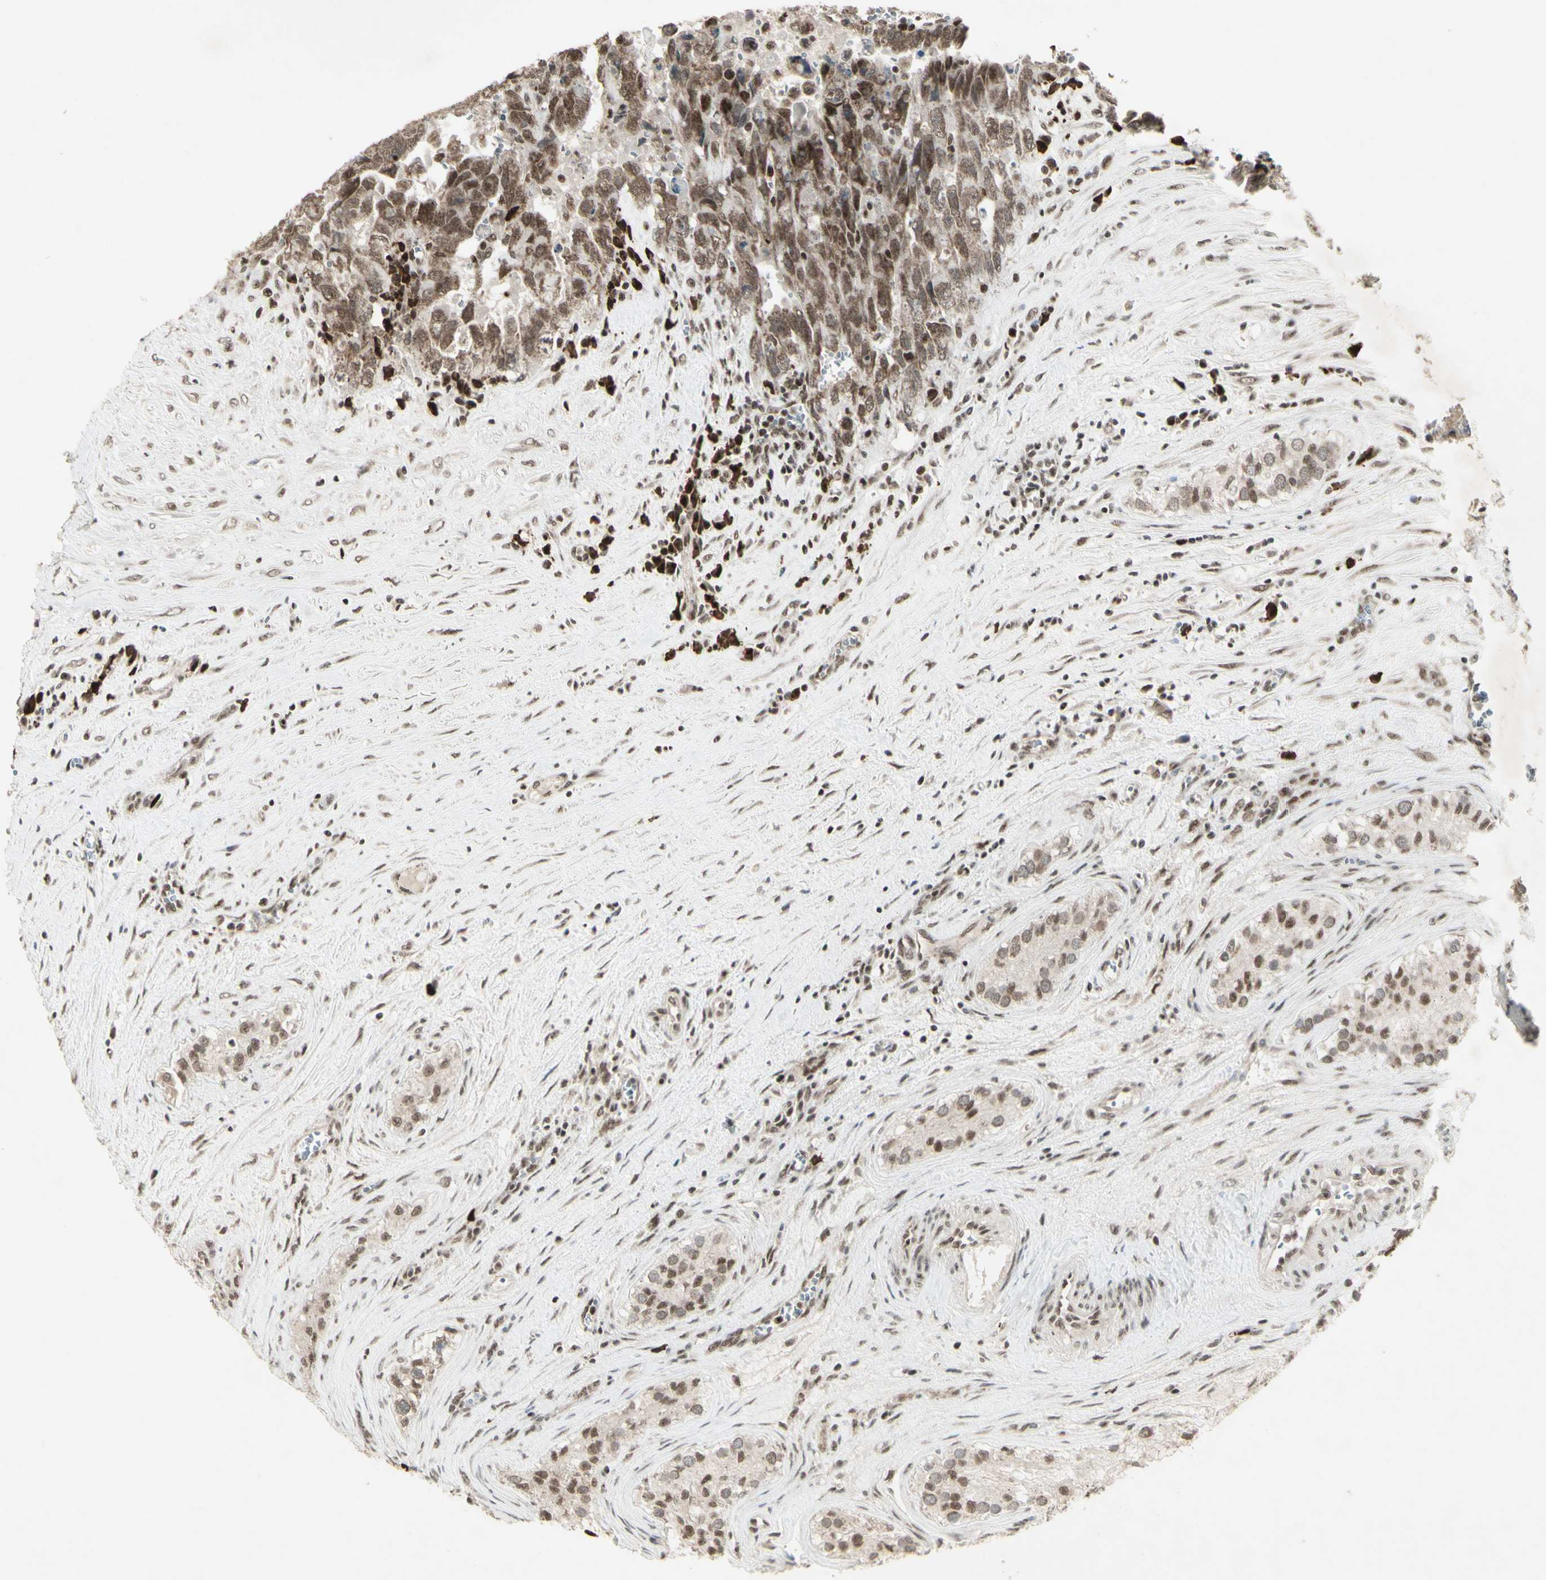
{"staining": {"intensity": "moderate", "quantity": "25%-75%", "location": "cytoplasmic/membranous,nuclear"}, "tissue": "testis cancer", "cell_type": "Tumor cells", "image_type": "cancer", "snomed": [{"axis": "morphology", "description": "Carcinoma, Embryonal, NOS"}, {"axis": "topography", "description": "Testis"}], "caption": "DAB (3,3'-diaminobenzidine) immunohistochemical staining of testis cancer (embryonal carcinoma) shows moderate cytoplasmic/membranous and nuclear protein staining in about 25%-75% of tumor cells.", "gene": "CCNT1", "patient": {"sex": "male", "age": 28}}